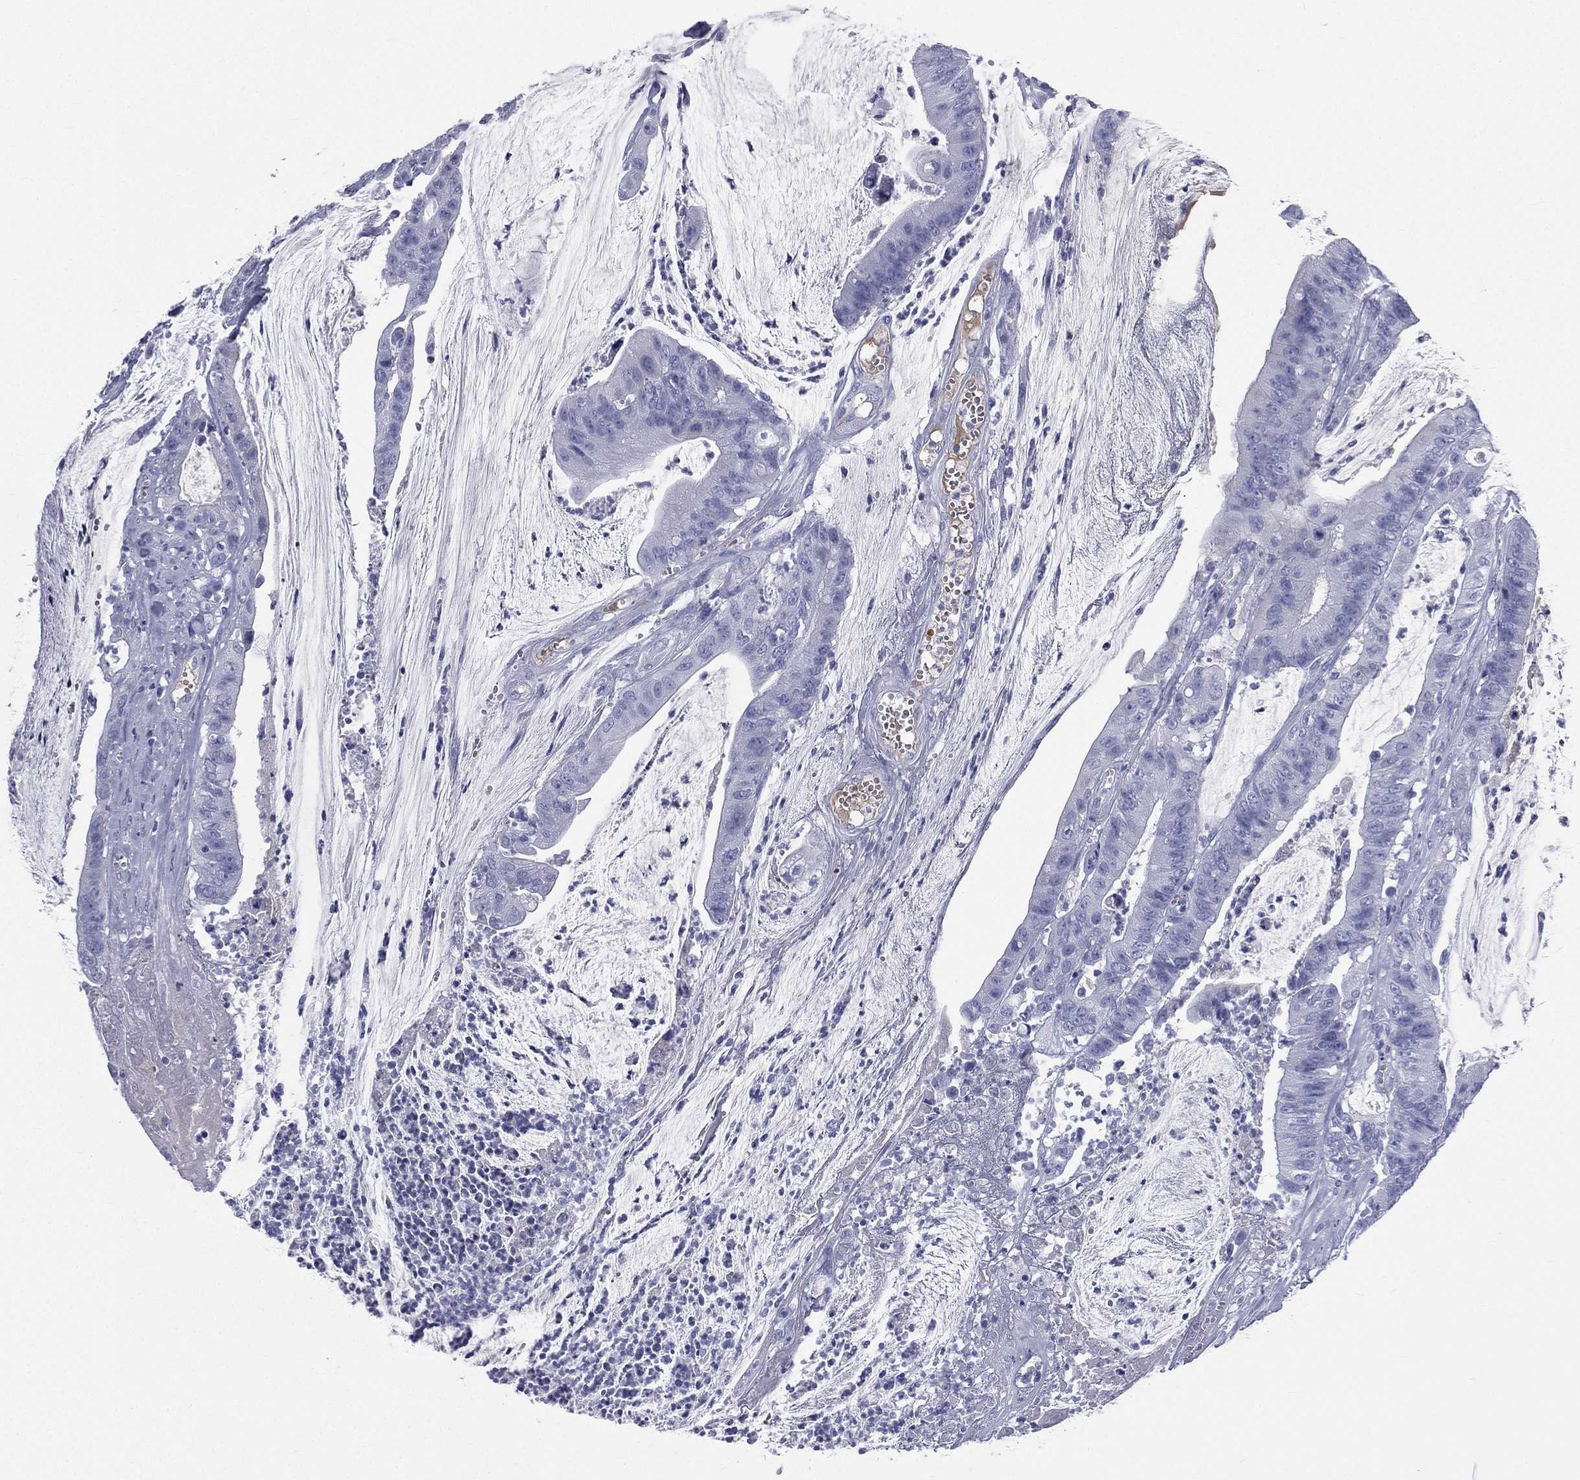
{"staining": {"intensity": "negative", "quantity": "none", "location": "none"}, "tissue": "colorectal cancer", "cell_type": "Tumor cells", "image_type": "cancer", "snomed": [{"axis": "morphology", "description": "Adenocarcinoma, NOS"}, {"axis": "topography", "description": "Colon"}], "caption": "This is an immunohistochemistry (IHC) micrograph of colorectal cancer (adenocarcinoma). There is no positivity in tumor cells.", "gene": "HP", "patient": {"sex": "female", "age": 69}}